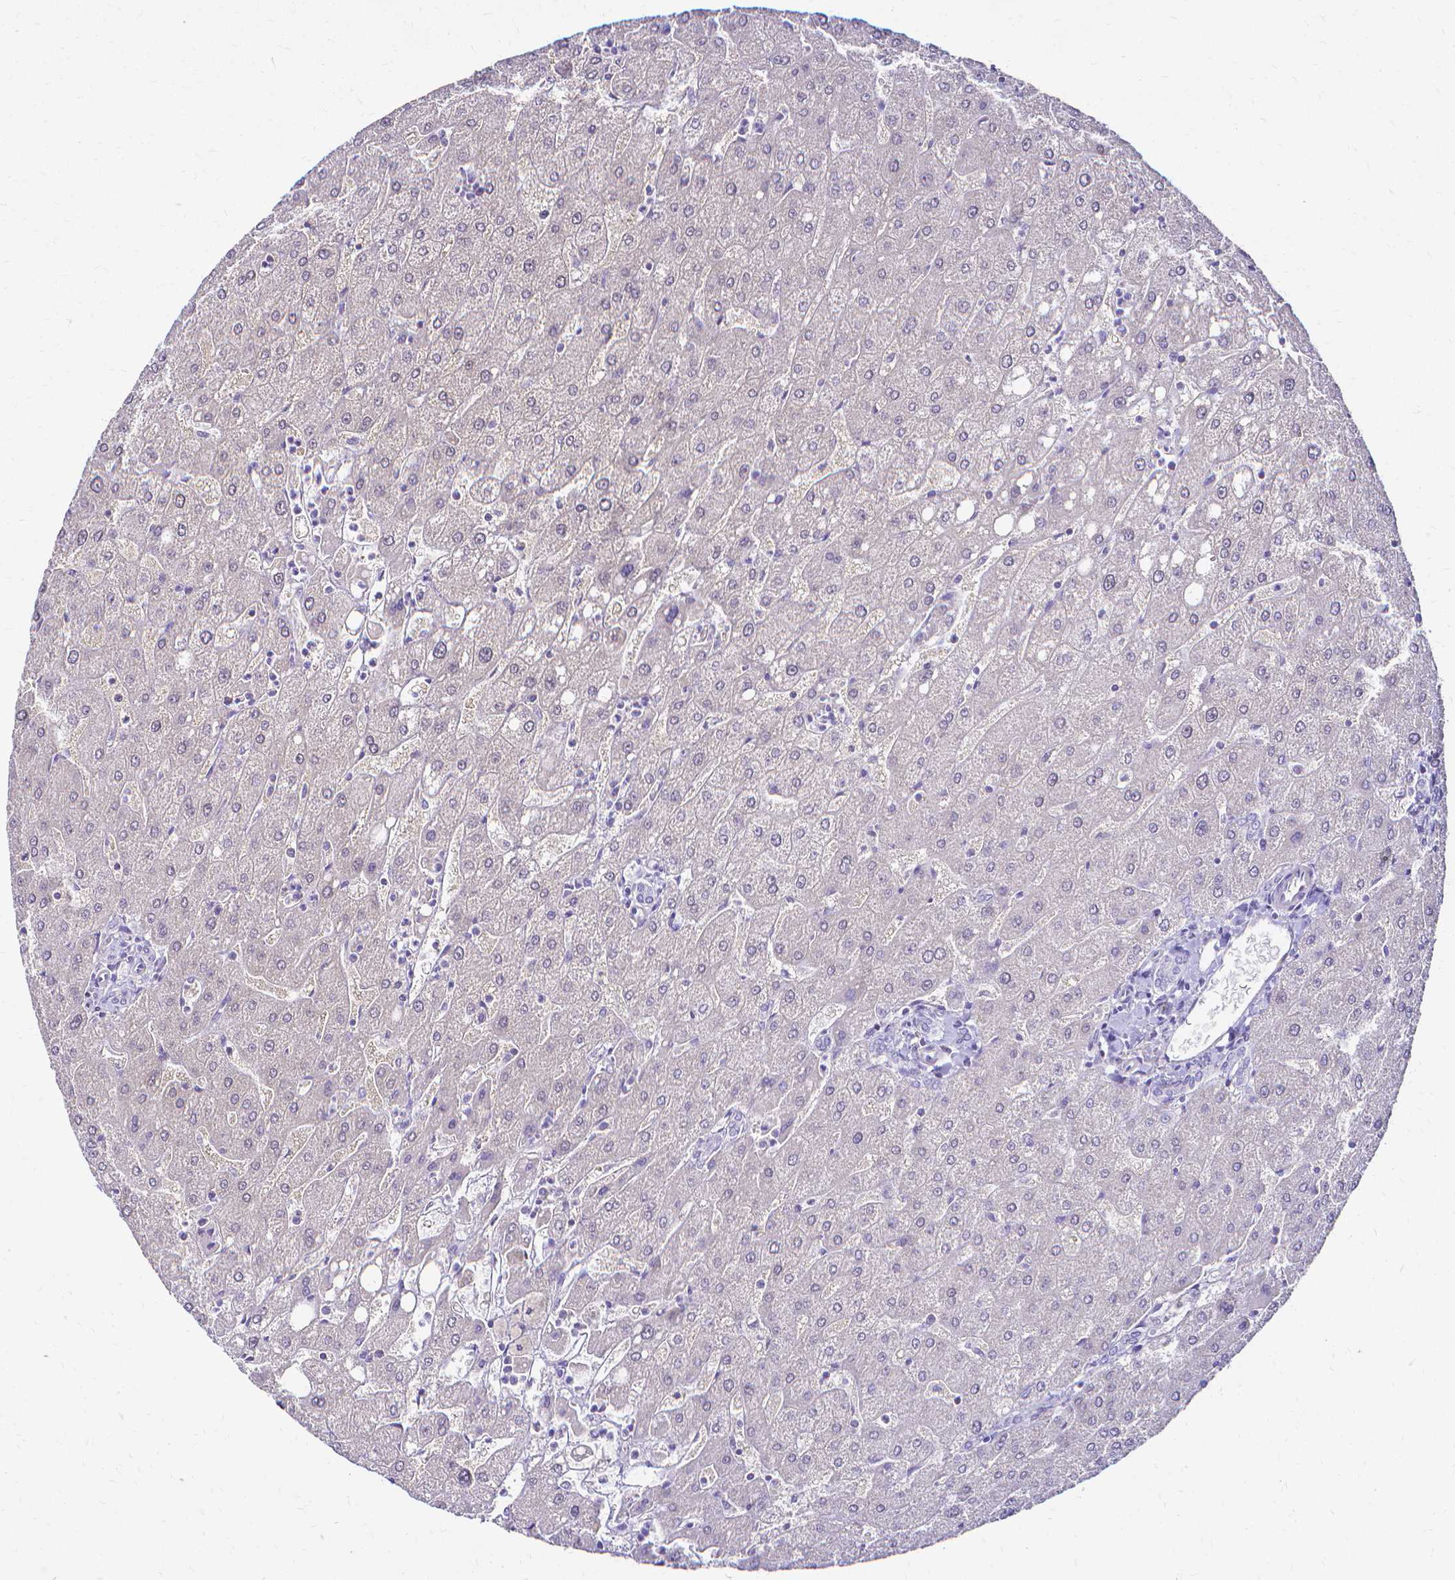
{"staining": {"intensity": "negative", "quantity": "none", "location": "none"}, "tissue": "liver", "cell_type": "Cholangiocytes", "image_type": "normal", "snomed": [{"axis": "morphology", "description": "Normal tissue, NOS"}, {"axis": "topography", "description": "Liver"}], "caption": "High power microscopy histopathology image of an immunohistochemistry photomicrograph of unremarkable liver, revealing no significant positivity in cholangiocytes. Brightfield microscopy of immunohistochemistry stained with DAB (3,3'-diaminobenzidine) (brown) and hematoxylin (blue), captured at high magnification.", "gene": "CCNB1", "patient": {"sex": "male", "age": 67}}